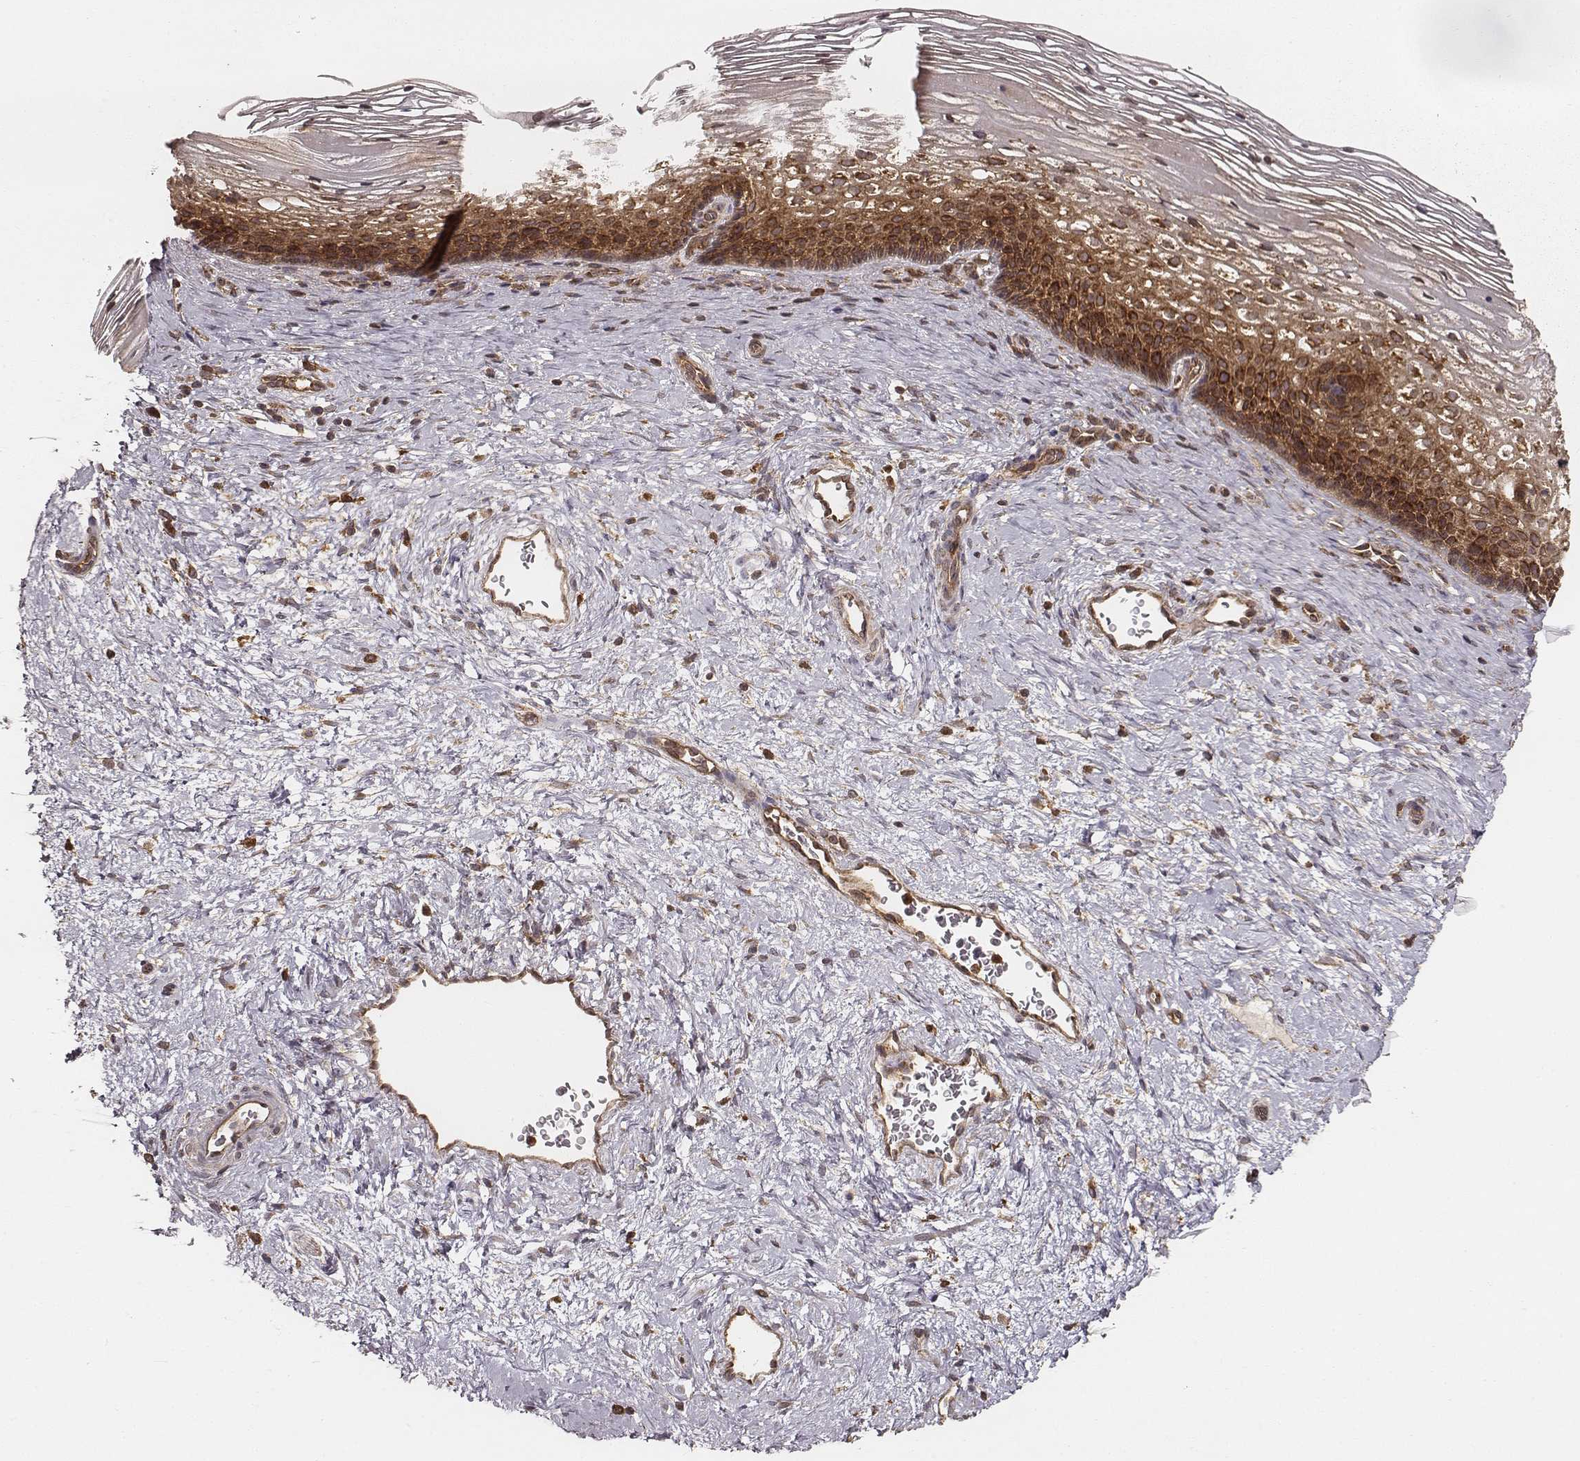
{"staining": {"intensity": "strong", "quantity": ">75%", "location": "cytoplasmic/membranous"}, "tissue": "cervix", "cell_type": "Glandular cells", "image_type": "normal", "snomed": [{"axis": "morphology", "description": "Normal tissue, NOS"}, {"axis": "topography", "description": "Cervix"}], "caption": "Immunohistochemical staining of unremarkable cervix shows strong cytoplasmic/membranous protein positivity in about >75% of glandular cells. Ihc stains the protein in brown and the nuclei are stained blue.", "gene": "VPS26A", "patient": {"sex": "female", "age": 34}}